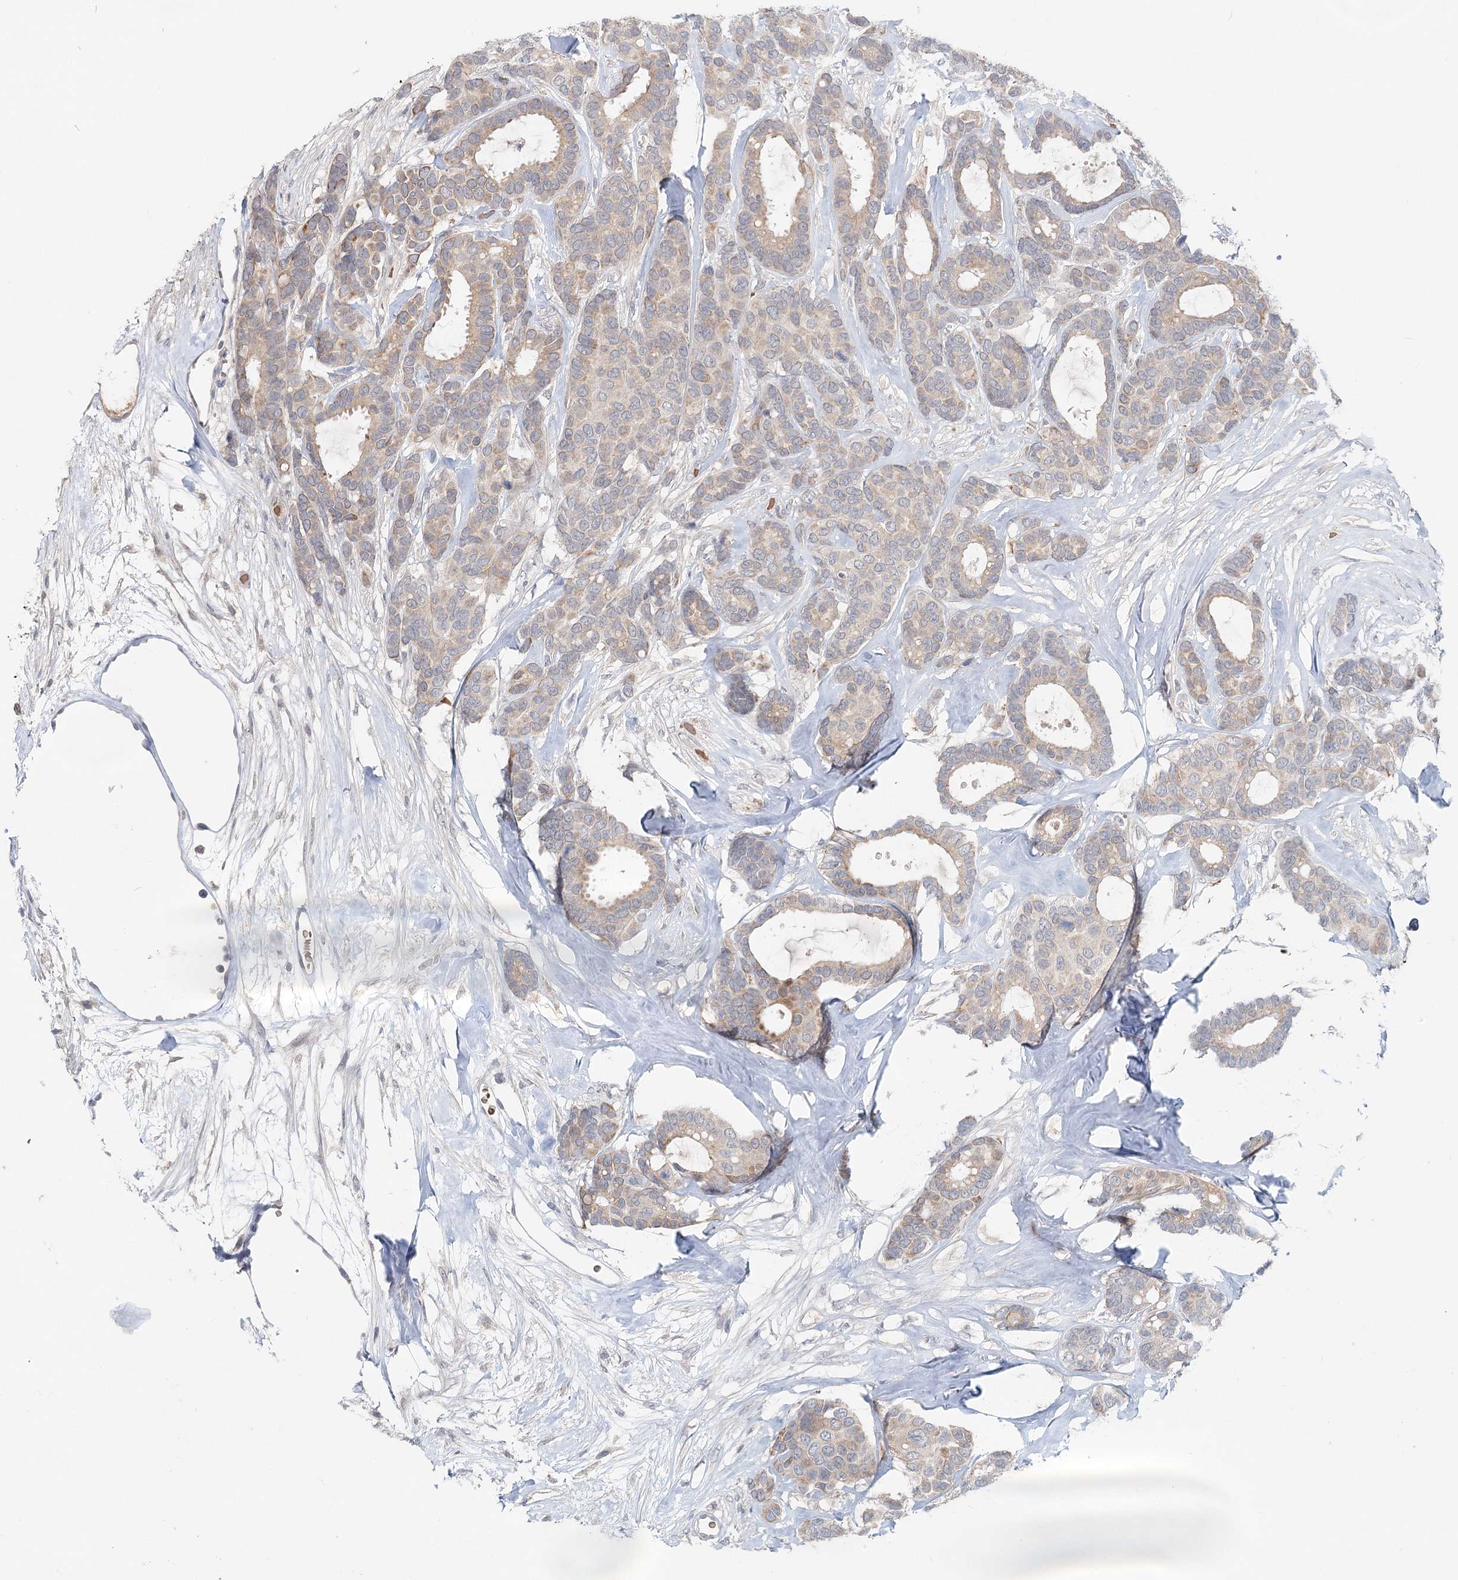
{"staining": {"intensity": "weak", "quantity": ">75%", "location": "cytoplasmic/membranous"}, "tissue": "breast cancer", "cell_type": "Tumor cells", "image_type": "cancer", "snomed": [{"axis": "morphology", "description": "Duct carcinoma"}, {"axis": "topography", "description": "Breast"}], "caption": "This photomicrograph shows infiltrating ductal carcinoma (breast) stained with immunohistochemistry to label a protein in brown. The cytoplasmic/membranous of tumor cells show weak positivity for the protein. Nuclei are counter-stained blue.", "gene": "FBXO7", "patient": {"sex": "female", "age": 87}}